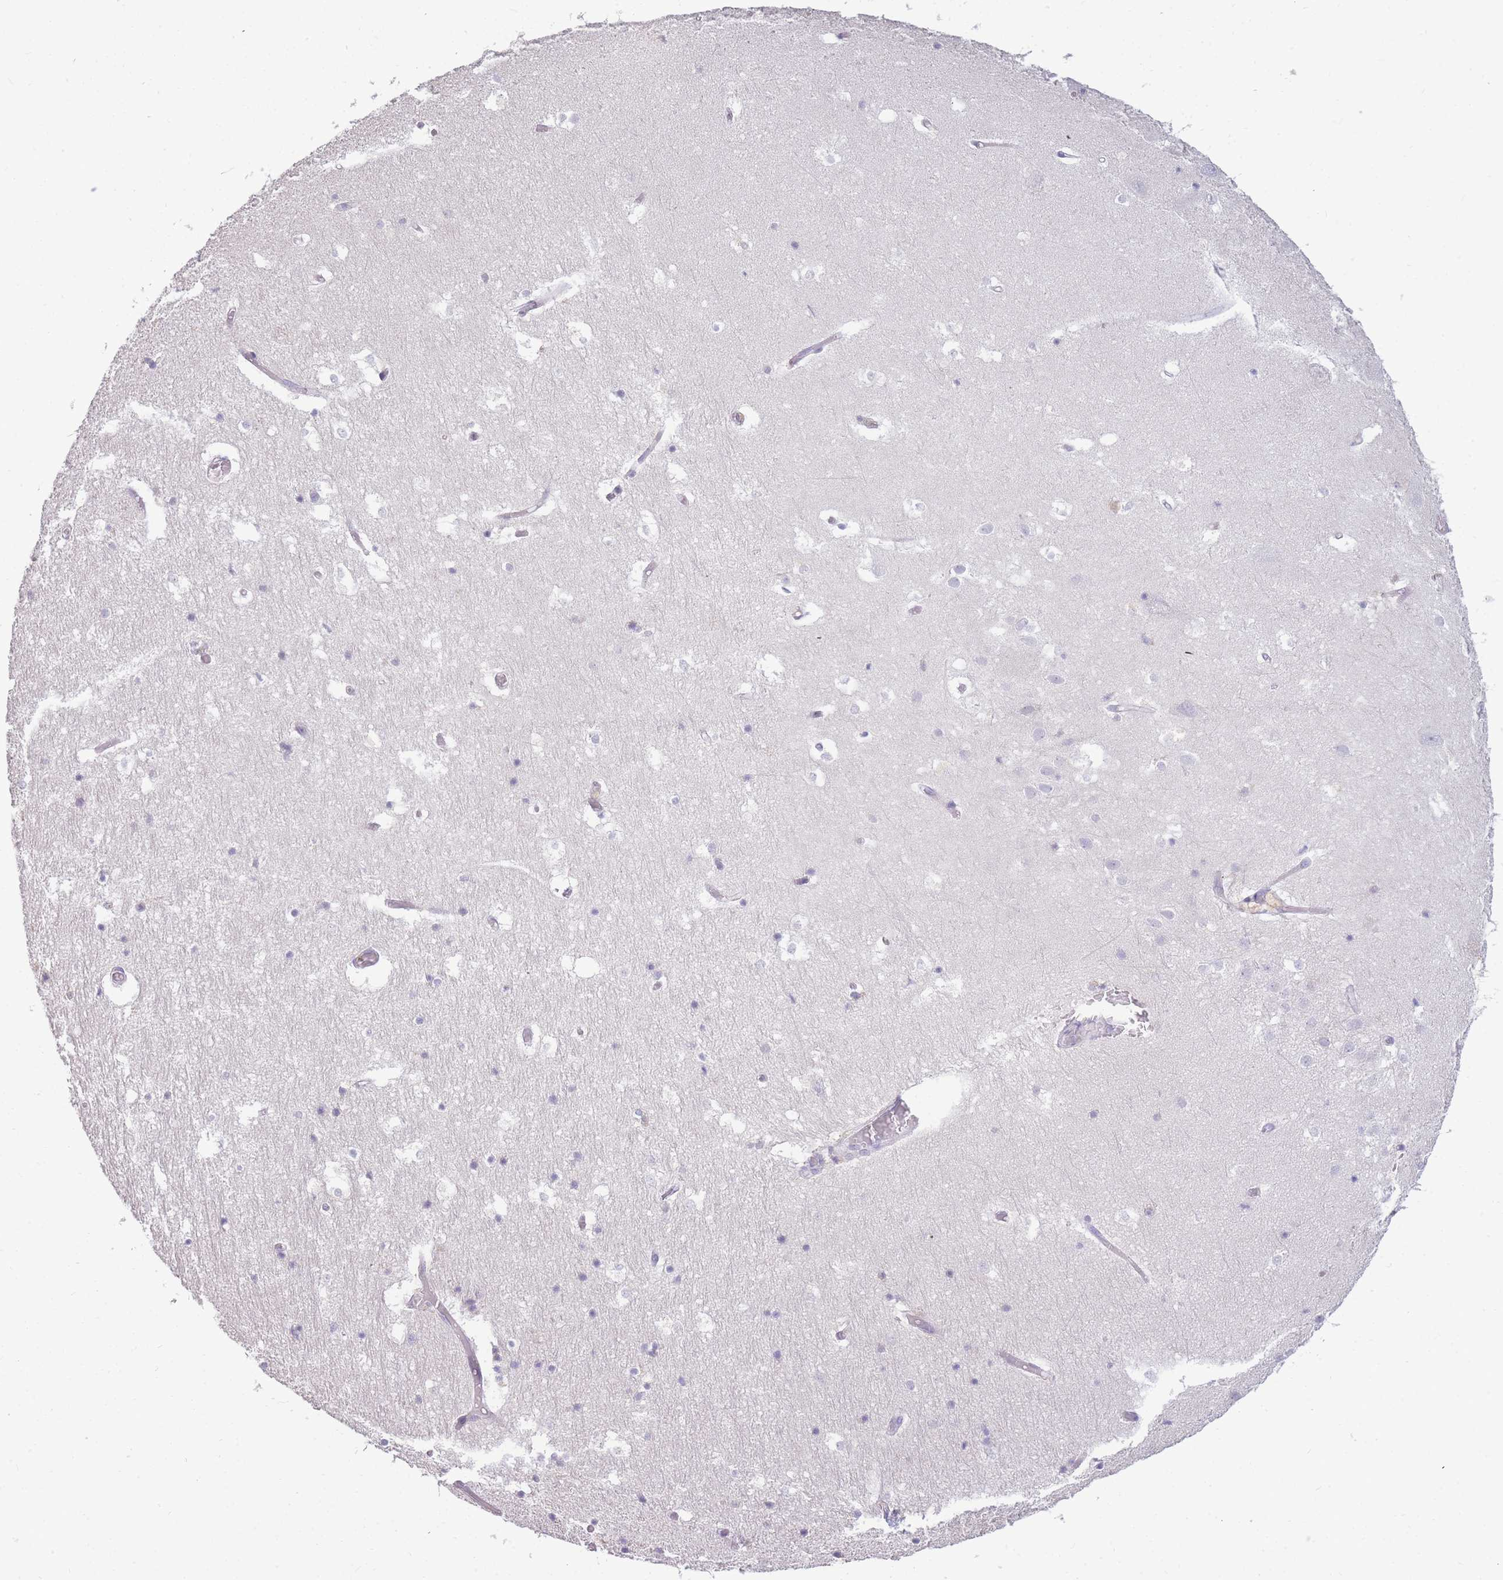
{"staining": {"intensity": "negative", "quantity": "none", "location": "none"}, "tissue": "hippocampus", "cell_type": "Glial cells", "image_type": "normal", "snomed": [{"axis": "morphology", "description": "Normal tissue, NOS"}, {"axis": "topography", "description": "Hippocampus"}], "caption": "High power microscopy image of an IHC histopathology image of unremarkable hippocampus, revealing no significant expression in glial cells.", "gene": "TPSD1", "patient": {"sex": "female", "age": 52}}